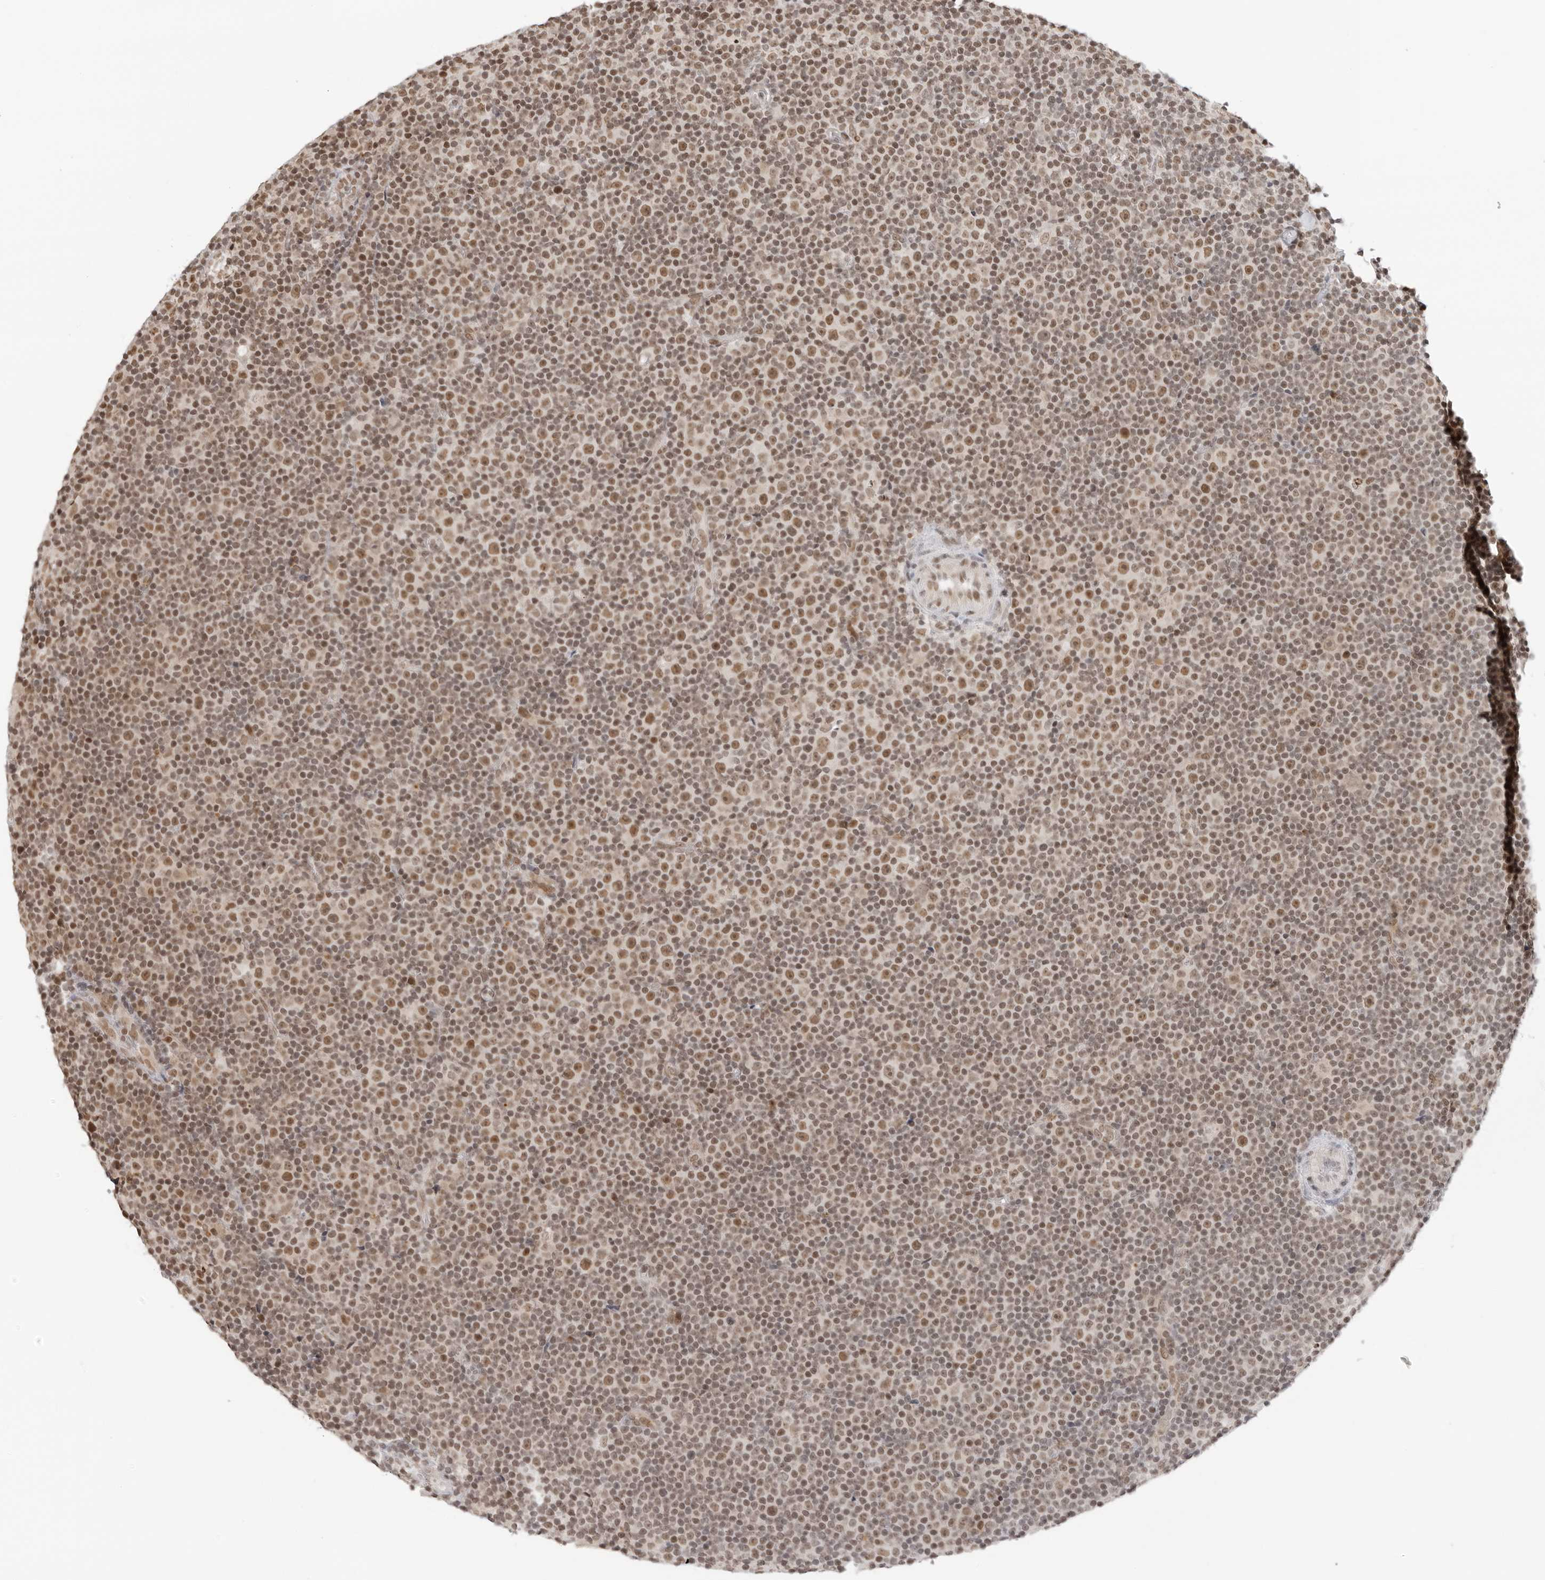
{"staining": {"intensity": "moderate", "quantity": ">75%", "location": "nuclear"}, "tissue": "lymphoma", "cell_type": "Tumor cells", "image_type": "cancer", "snomed": [{"axis": "morphology", "description": "Malignant lymphoma, non-Hodgkin's type, Low grade"}, {"axis": "topography", "description": "Lymph node"}], "caption": "Moderate nuclear positivity for a protein is appreciated in about >75% of tumor cells of low-grade malignant lymphoma, non-Hodgkin's type using immunohistochemistry (IHC).", "gene": "MSH6", "patient": {"sex": "female", "age": 67}}